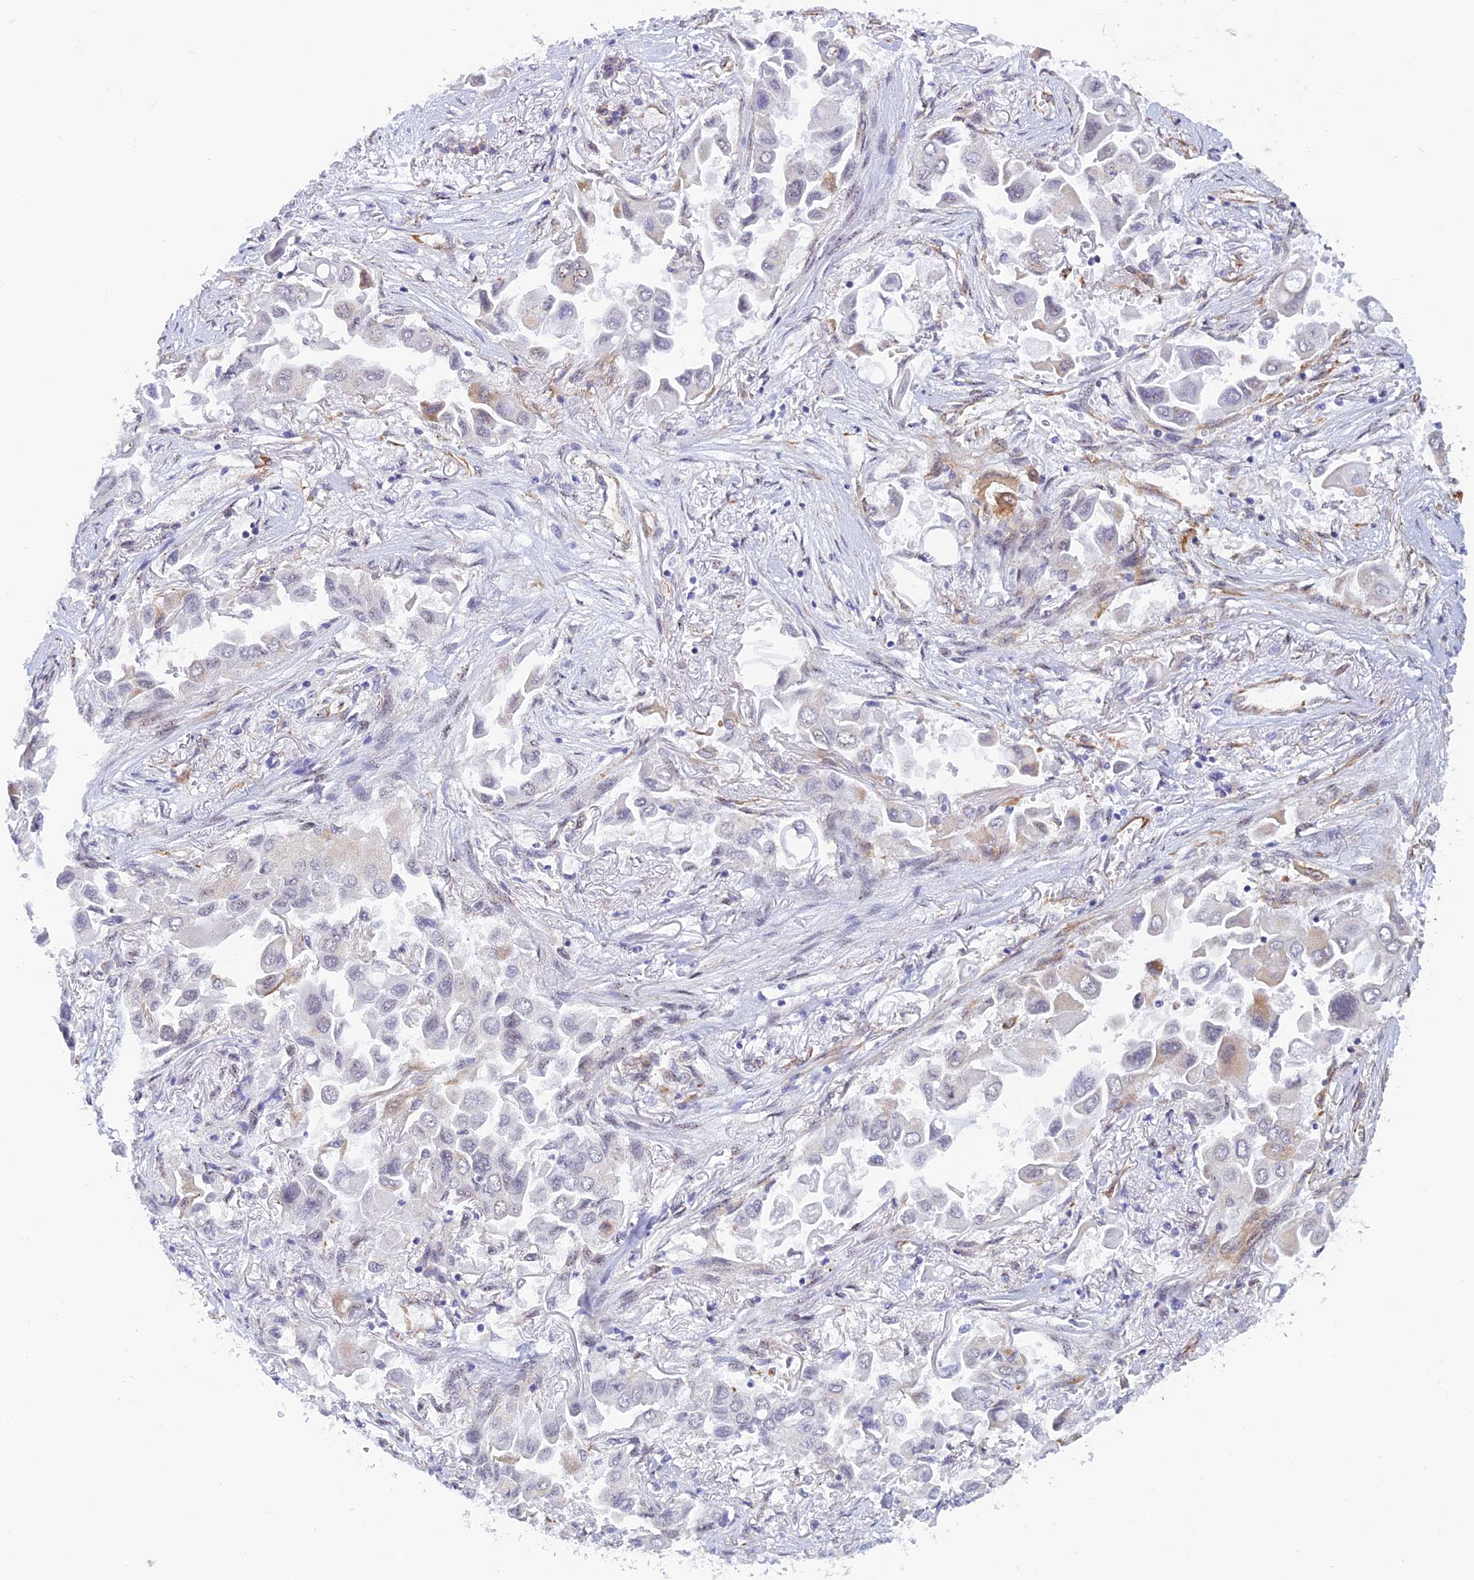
{"staining": {"intensity": "weak", "quantity": "<25%", "location": "cytoplasmic/membranous"}, "tissue": "lung cancer", "cell_type": "Tumor cells", "image_type": "cancer", "snomed": [{"axis": "morphology", "description": "Adenocarcinoma, NOS"}, {"axis": "topography", "description": "Lung"}], "caption": "IHC micrograph of neoplastic tissue: human lung adenocarcinoma stained with DAB reveals no significant protein expression in tumor cells.", "gene": "PAGR1", "patient": {"sex": "female", "age": 76}}